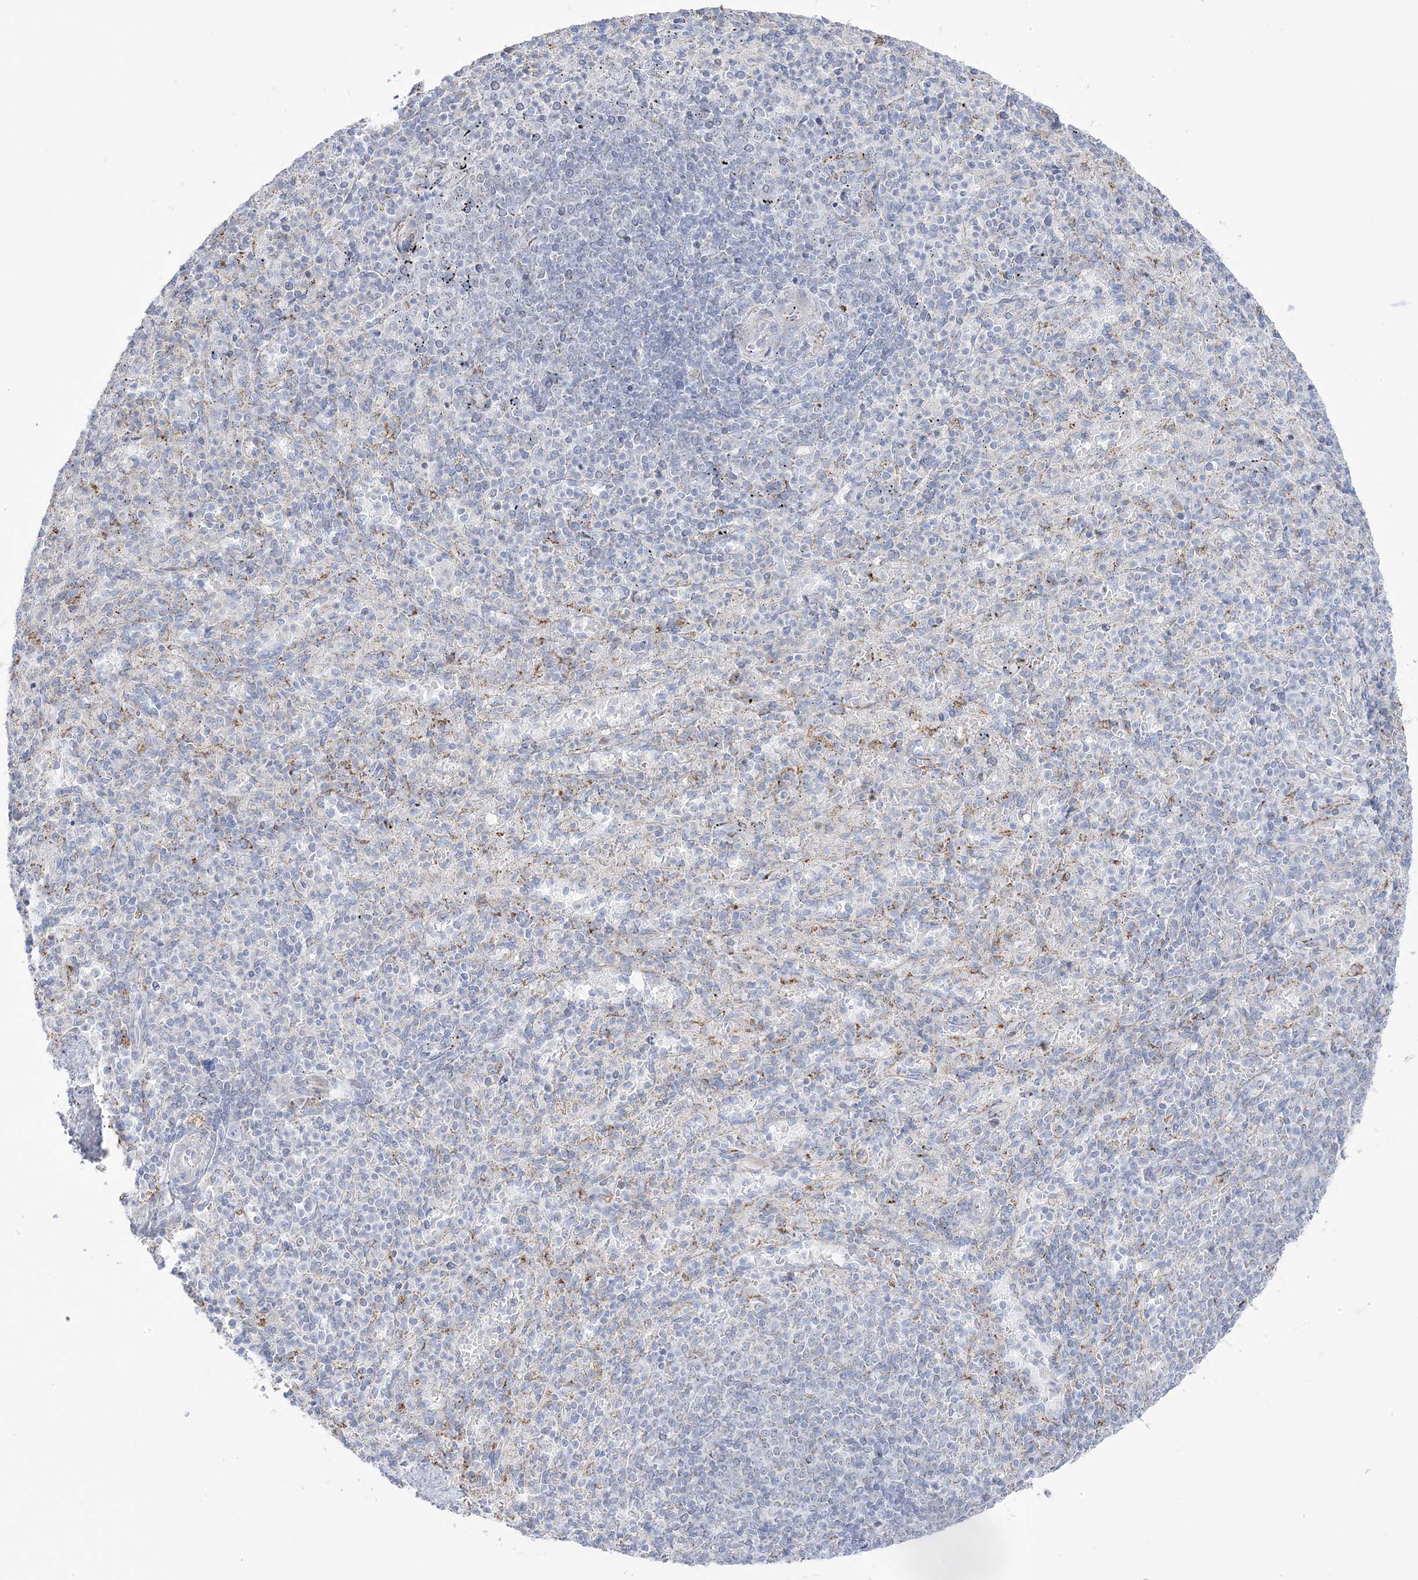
{"staining": {"intensity": "negative", "quantity": "none", "location": "none"}, "tissue": "spleen", "cell_type": "Cells in red pulp", "image_type": "normal", "snomed": [{"axis": "morphology", "description": "Normal tissue, NOS"}, {"axis": "topography", "description": "Spleen"}], "caption": "Photomicrograph shows no significant protein staining in cells in red pulp of unremarkable spleen.", "gene": "PCCB", "patient": {"sex": "female", "age": 74}}